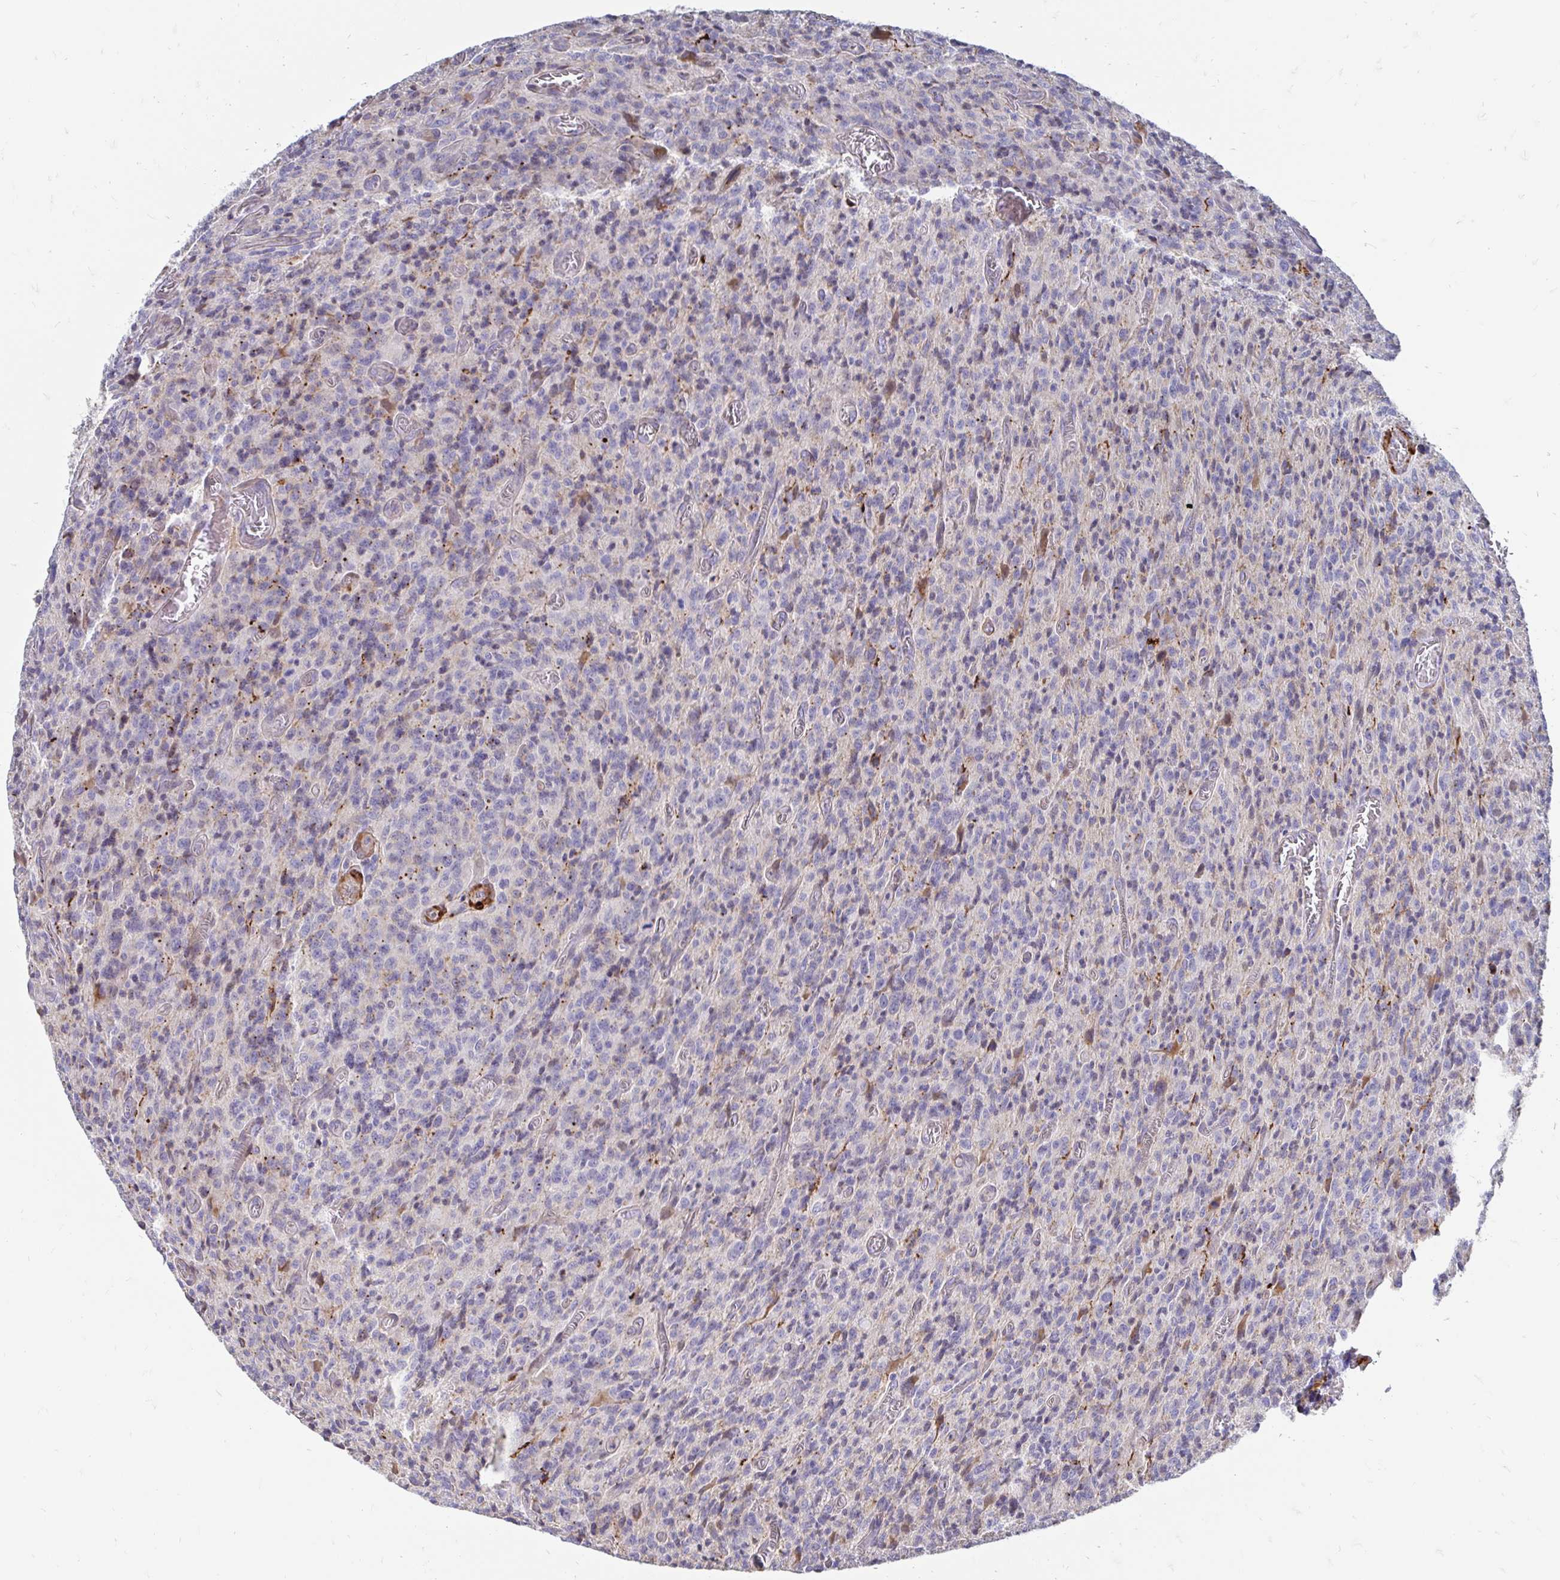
{"staining": {"intensity": "negative", "quantity": "none", "location": "none"}, "tissue": "glioma", "cell_type": "Tumor cells", "image_type": "cancer", "snomed": [{"axis": "morphology", "description": "Glioma, malignant, High grade"}, {"axis": "topography", "description": "Brain"}], "caption": "An immunohistochemistry (IHC) image of glioma is shown. There is no staining in tumor cells of glioma.", "gene": "CDKL1", "patient": {"sex": "male", "age": 76}}